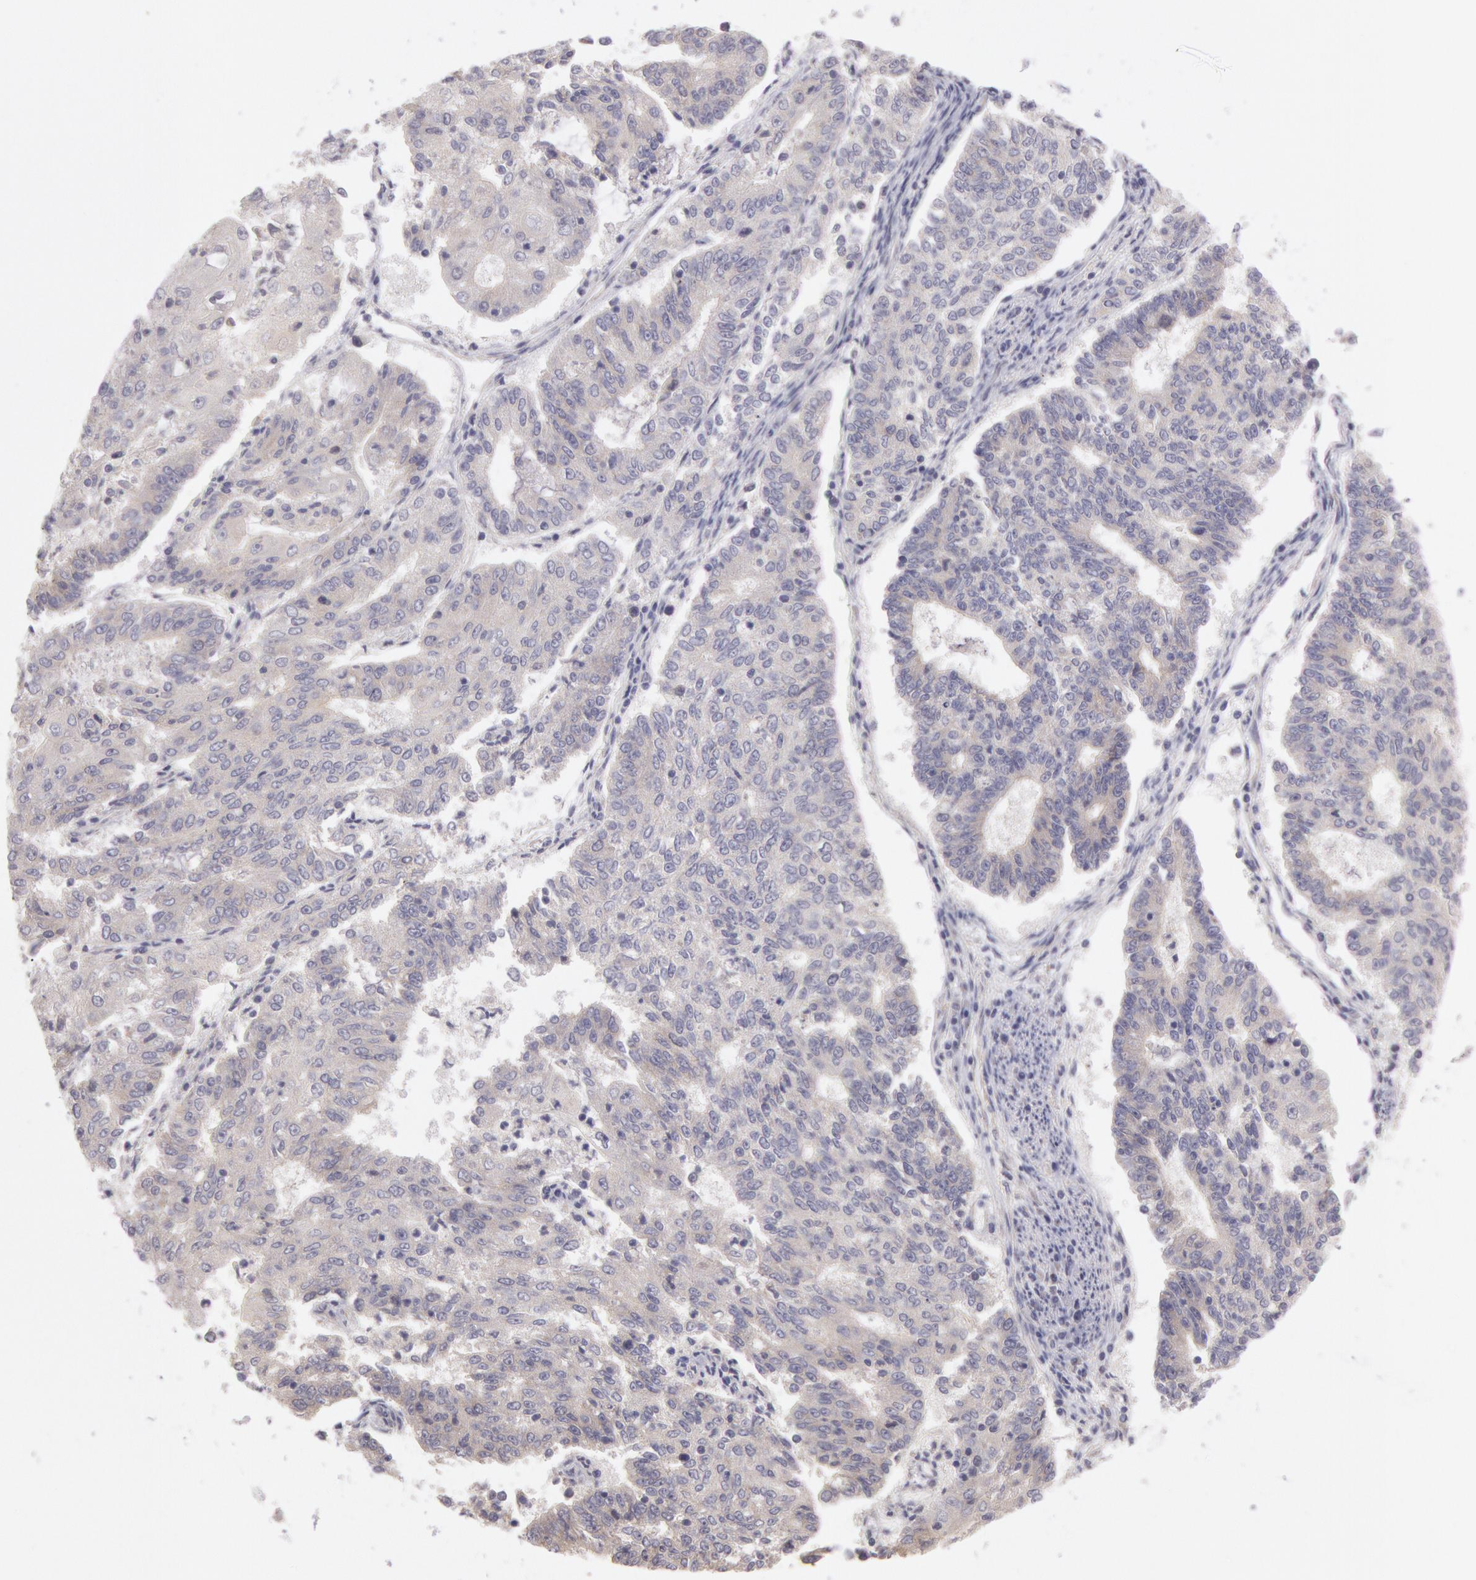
{"staining": {"intensity": "negative", "quantity": "none", "location": "none"}, "tissue": "endometrial cancer", "cell_type": "Tumor cells", "image_type": "cancer", "snomed": [{"axis": "morphology", "description": "Adenocarcinoma, NOS"}, {"axis": "topography", "description": "Endometrium"}], "caption": "A photomicrograph of human endometrial cancer is negative for staining in tumor cells.", "gene": "AMOTL1", "patient": {"sex": "female", "age": 56}}